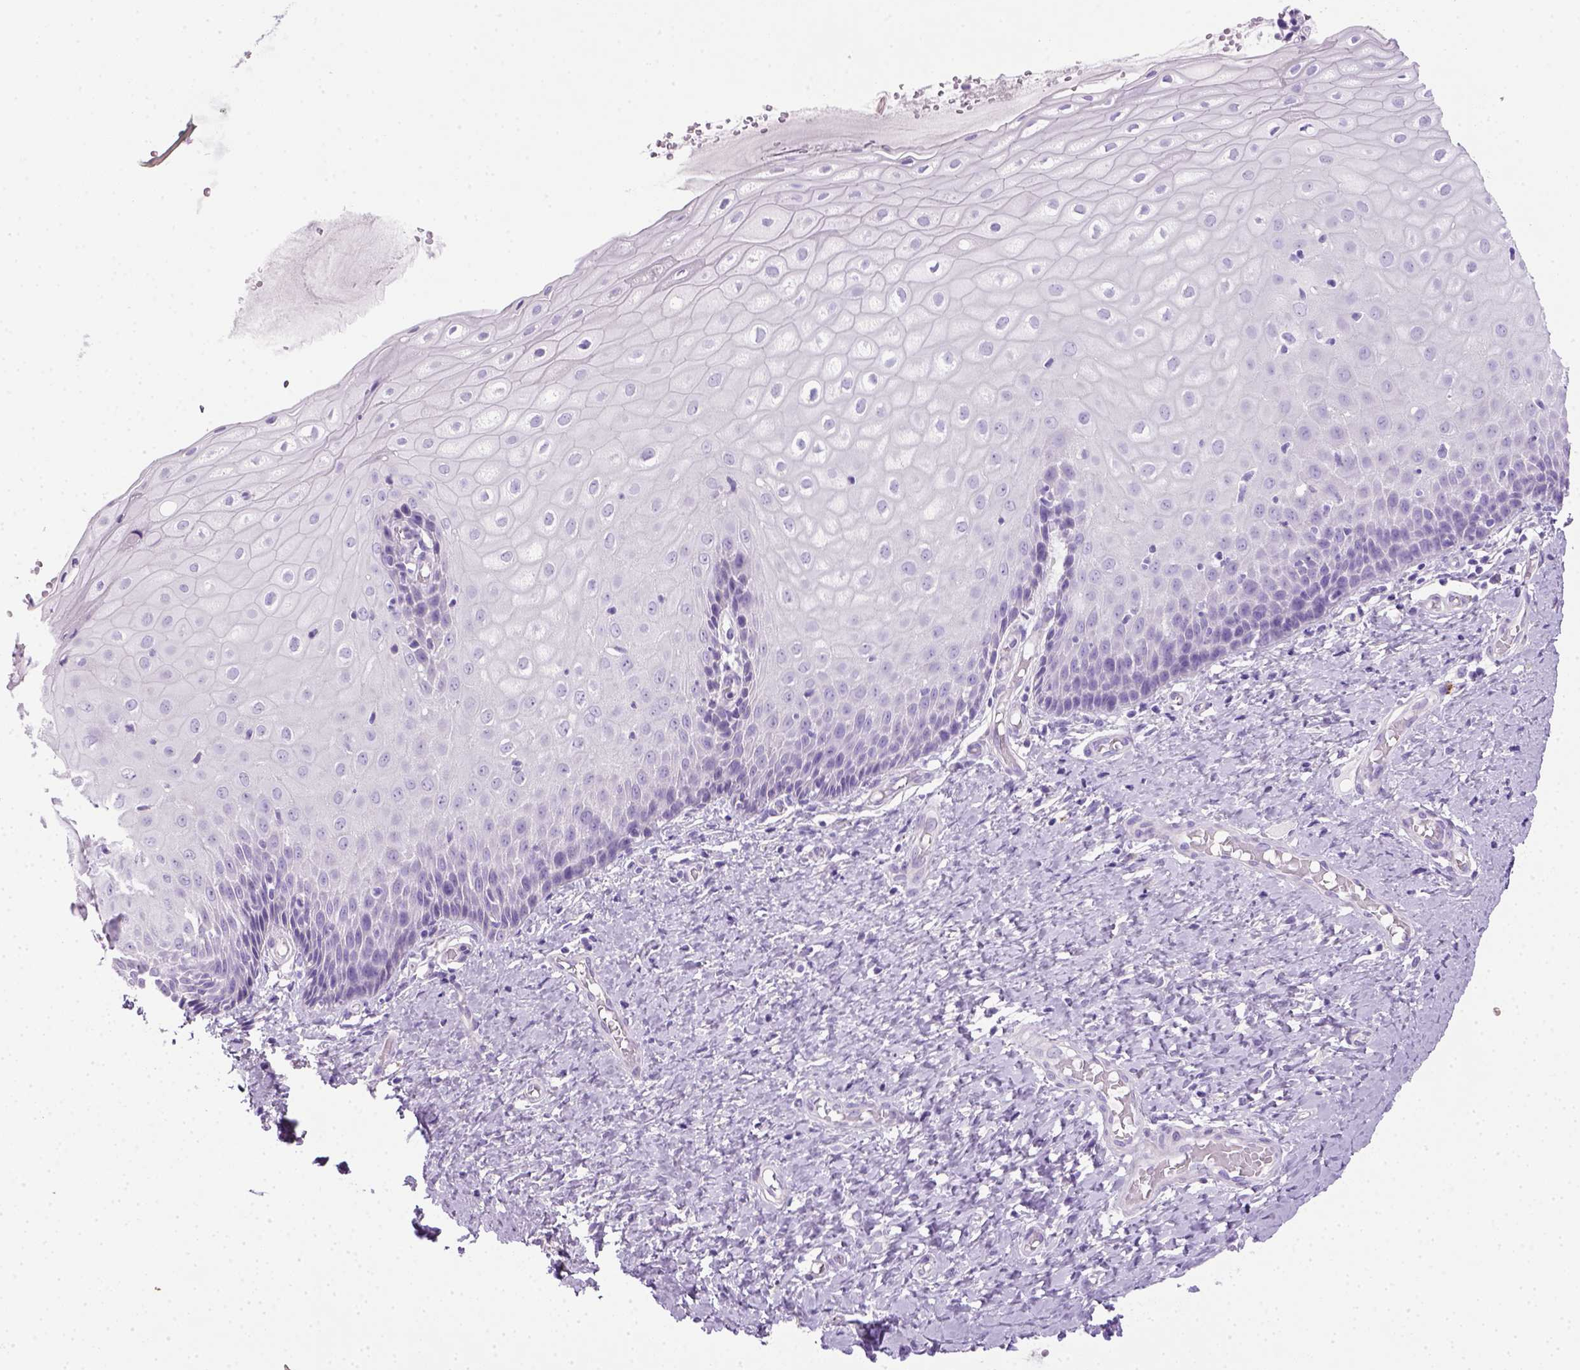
{"staining": {"intensity": "negative", "quantity": "none", "location": "none"}, "tissue": "cervix", "cell_type": "Glandular cells", "image_type": "normal", "snomed": [{"axis": "morphology", "description": "Normal tissue, NOS"}, {"axis": "topography", "description": "Cervix"}], "caption": "Immunohistochemical staining of unremarkable cervix shows no significant expression in glandular cells. (Brightfield microscopy of DAB IHC at high magnification).", "gene": "KRT71", "patient": {"sex": "female", "age": 37}}